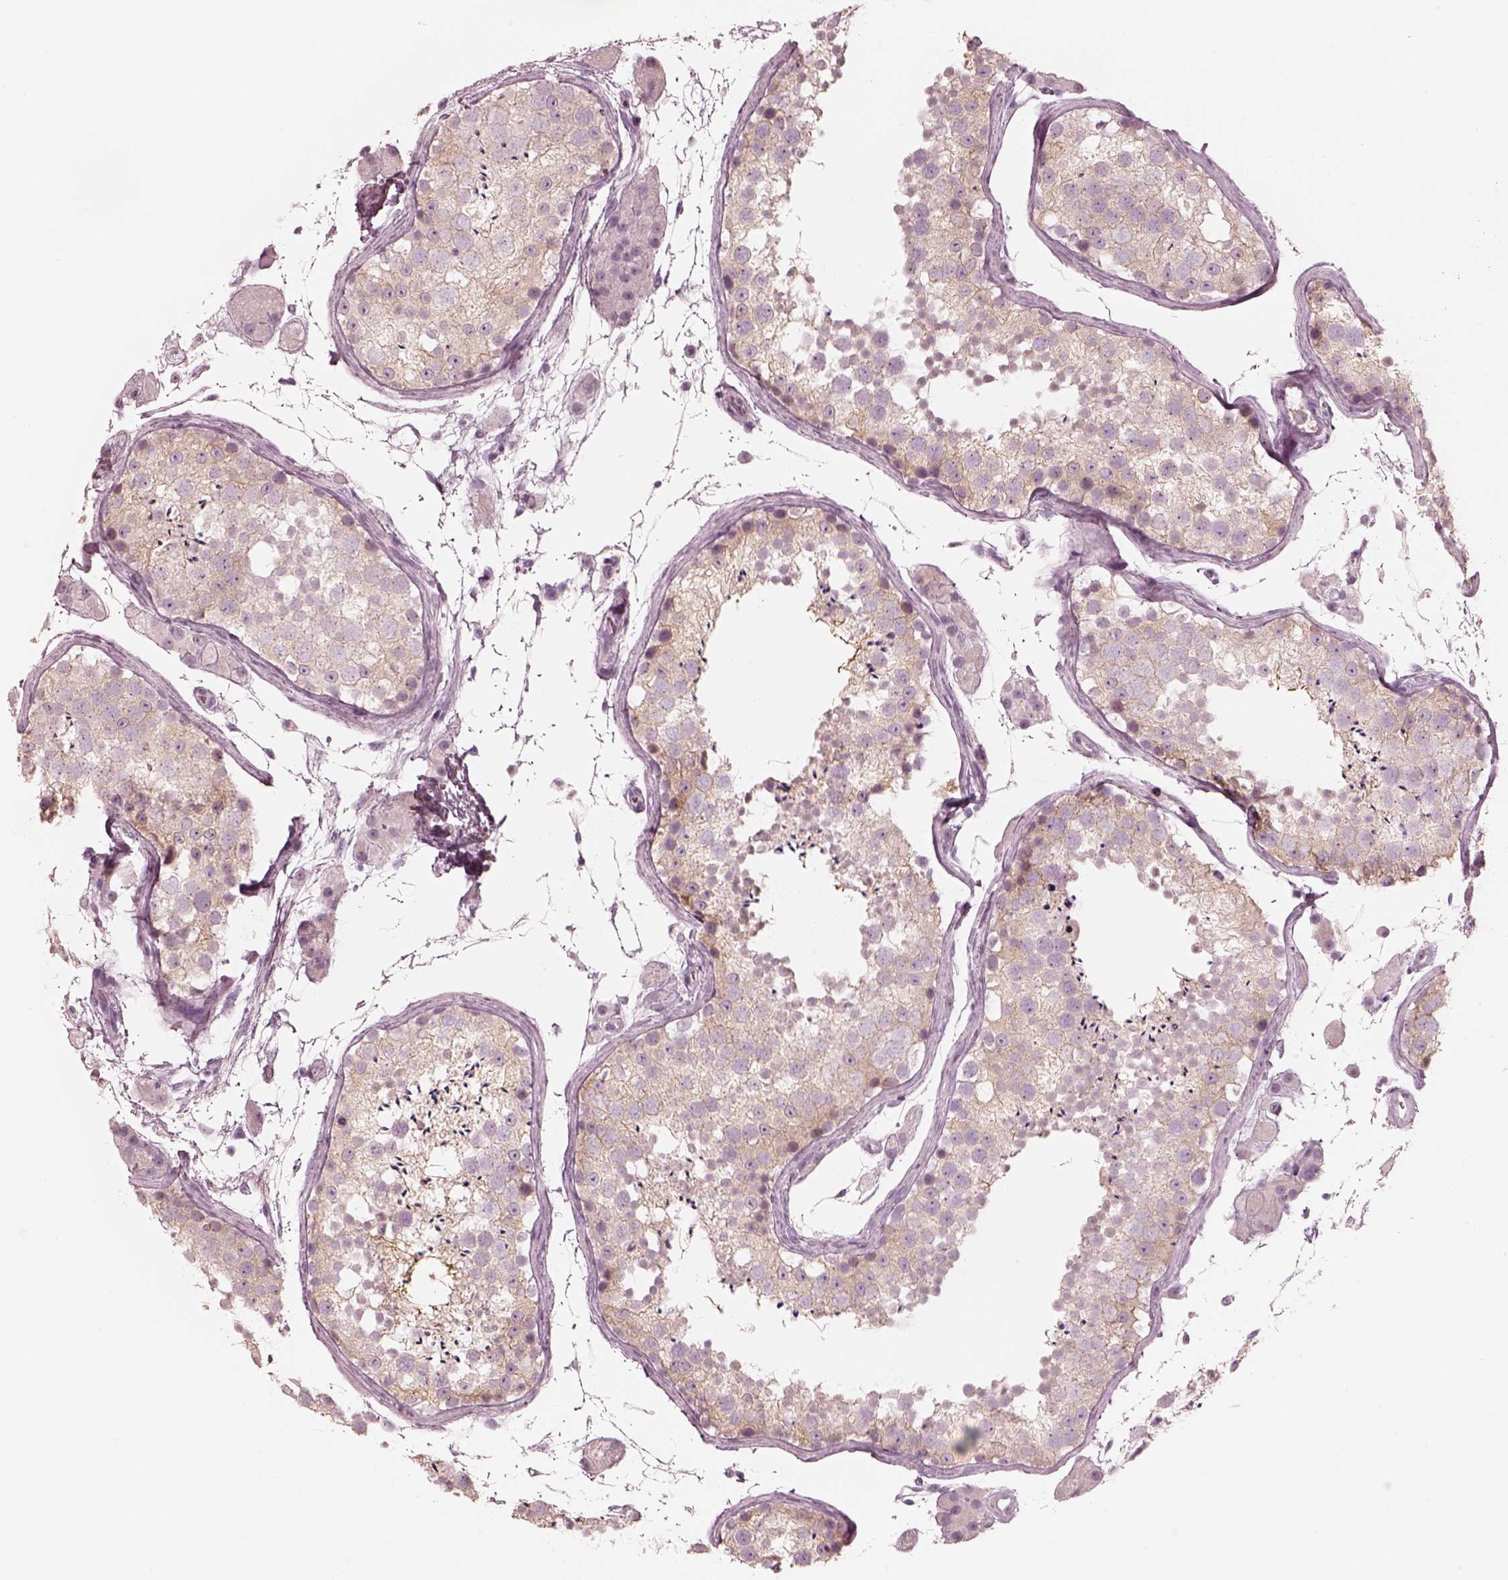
{"staining": {"intensity": "negative", "quantity": "none", "location": "none"}, "tissue": "testis", "cell_type": "Cells in seminiferous ducts", "image_type": "normal", "snomed": [{"axis": "morphology", "description": "Normal tissue, NOS"}, {"axis": "topography", "description": "Testis"}], "caption": "Immunohistochemistry (IHC) of benign human testis displays no positivity in cells in seminiferous ducts. Brightfield microscopy of immunohistochemistry (IHC) stained with DAB (brown) and hematoxylin (blue), captured at high magnification.", "gene": "PON3", "patient": {"sex": "male", "age": 41}}